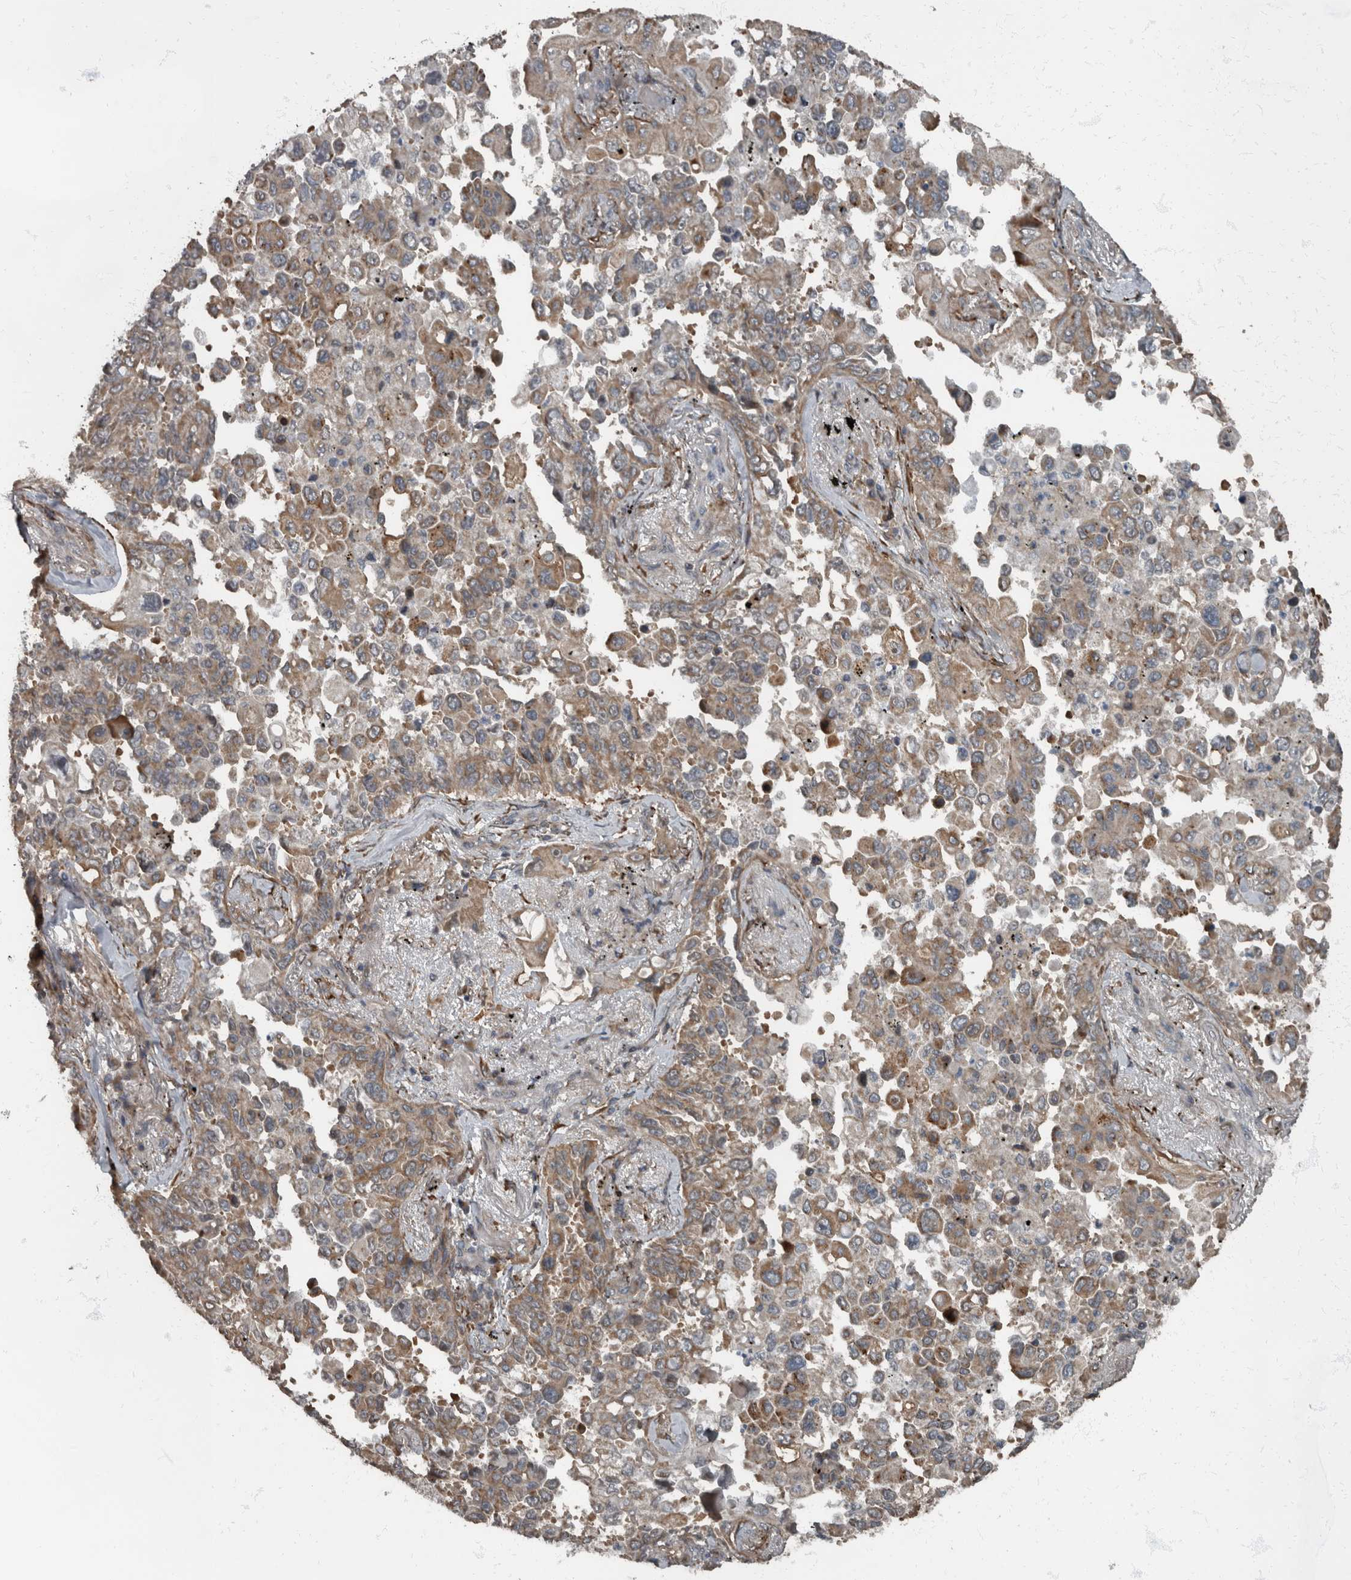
{"staining": {"intensity": "moderate", "quantity": ">75%", "location": "cytoplasmic/membranous"}, "tissue": "lung cancer", "cell_type": "Tumor cells", "image_type": "cancer", "snomed": [{"axis": "morphology", "description": "Adenocarcinoma, NOS"}, {"axis": "topography", "description": "Lung"}], "caption": "DAB immunohistochemical staining of adenocarcinoma (lung) exhibits moderate cytoplasmic/membranous protein positivity in about >75% of tumor cells.", "gene": "RABGGTB", "patient": {"sex": "female", "age": 67}}